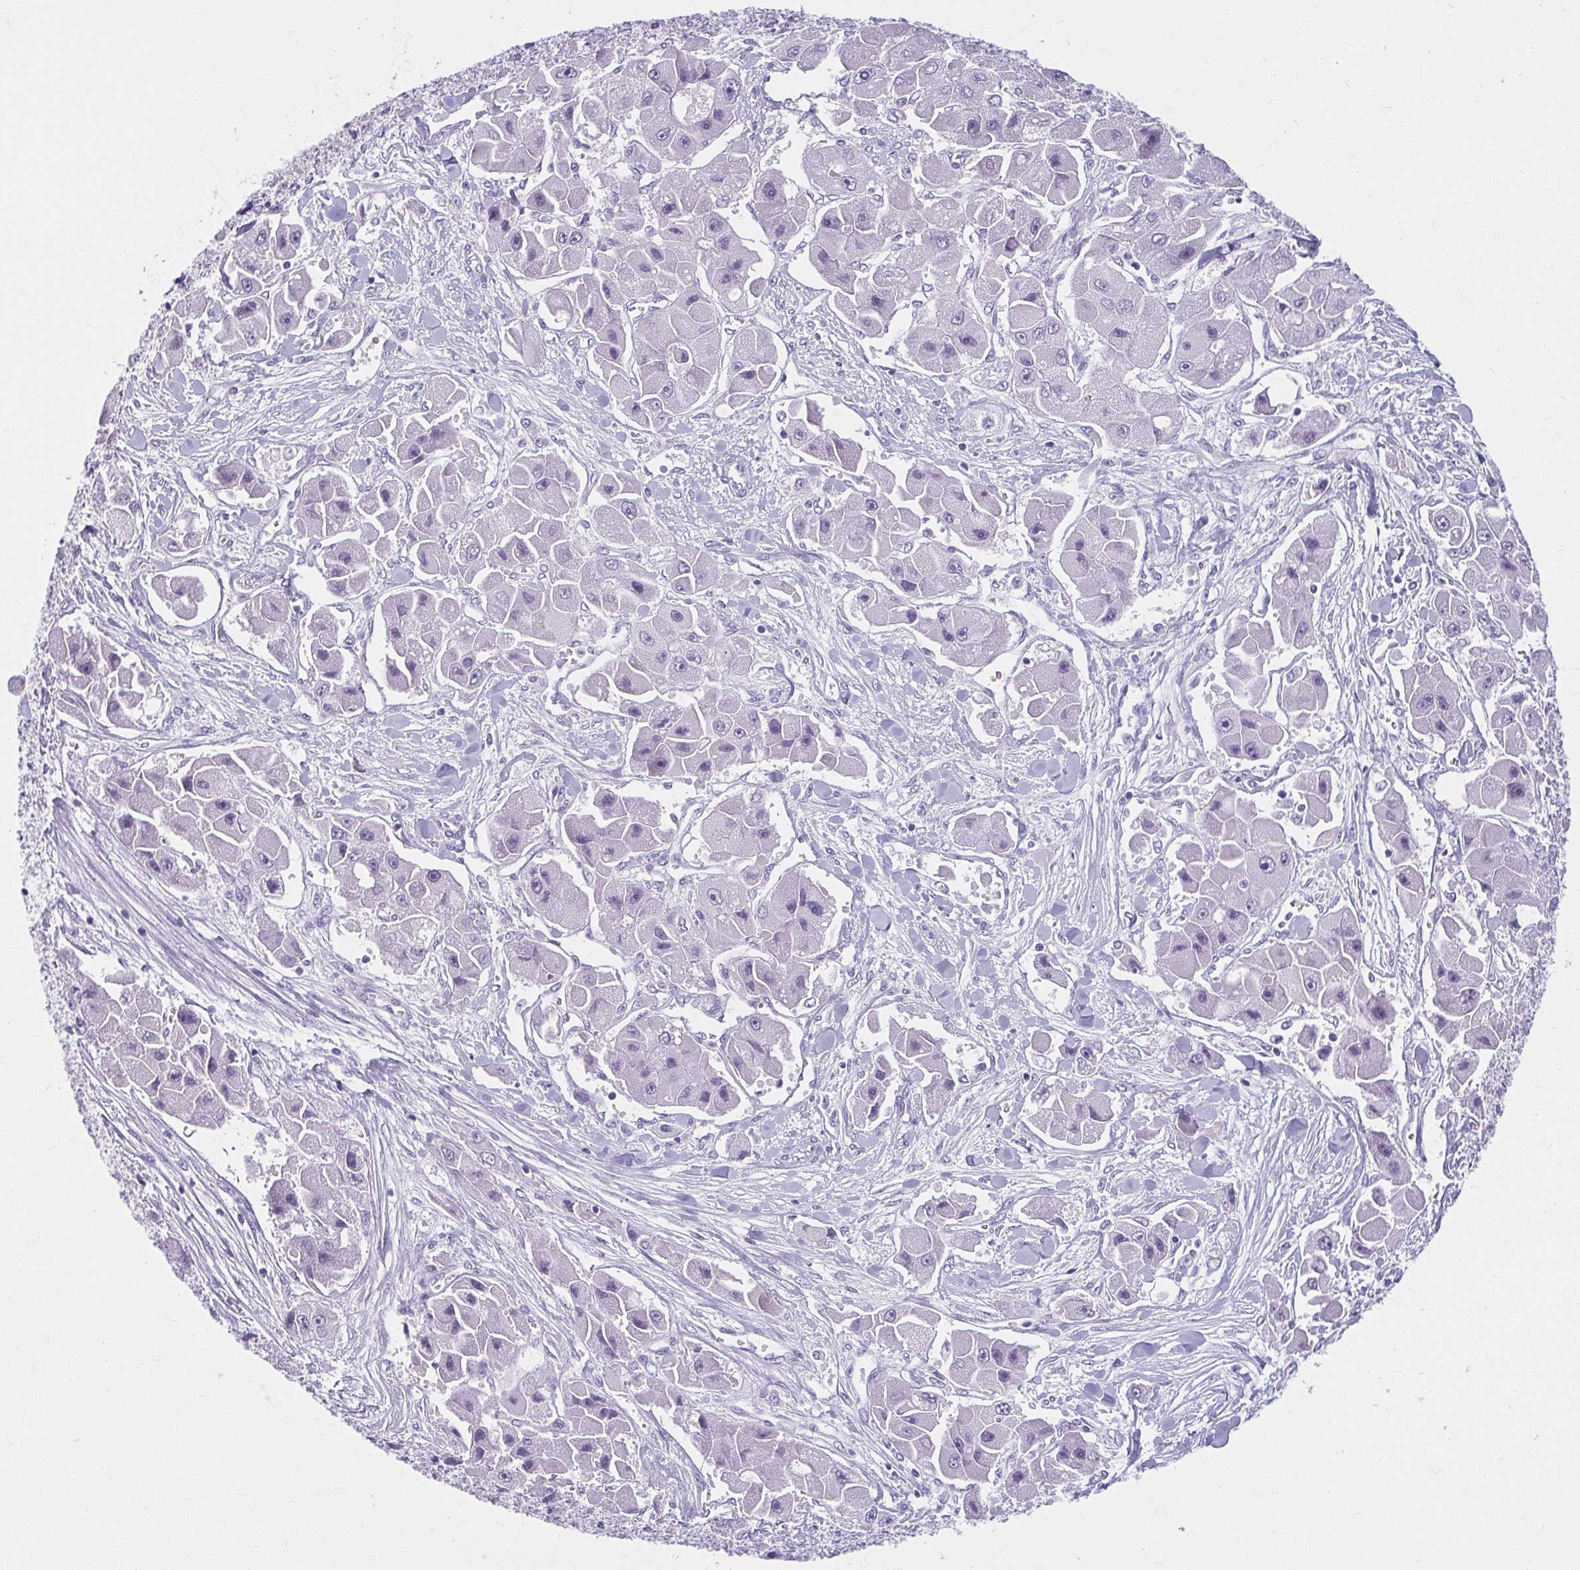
{"staining": {"intensity": "negative", "quantity": "none", "location": "none"}, "tissue": "liver cancer", "cell_type": "Tumor cells", "image_type": "cancer", "snomed": [{"axis": "morphology", "description": "Carcinoma, Hepatocellular, NOS"}, {"axis": "topography", "description": "Liver"}], "caption": "Tumor cells show no significant expression in hepatocellular carcinoma (liver).", "gene": "MOBP", "patient": {"sex": "male", "age": 24}}